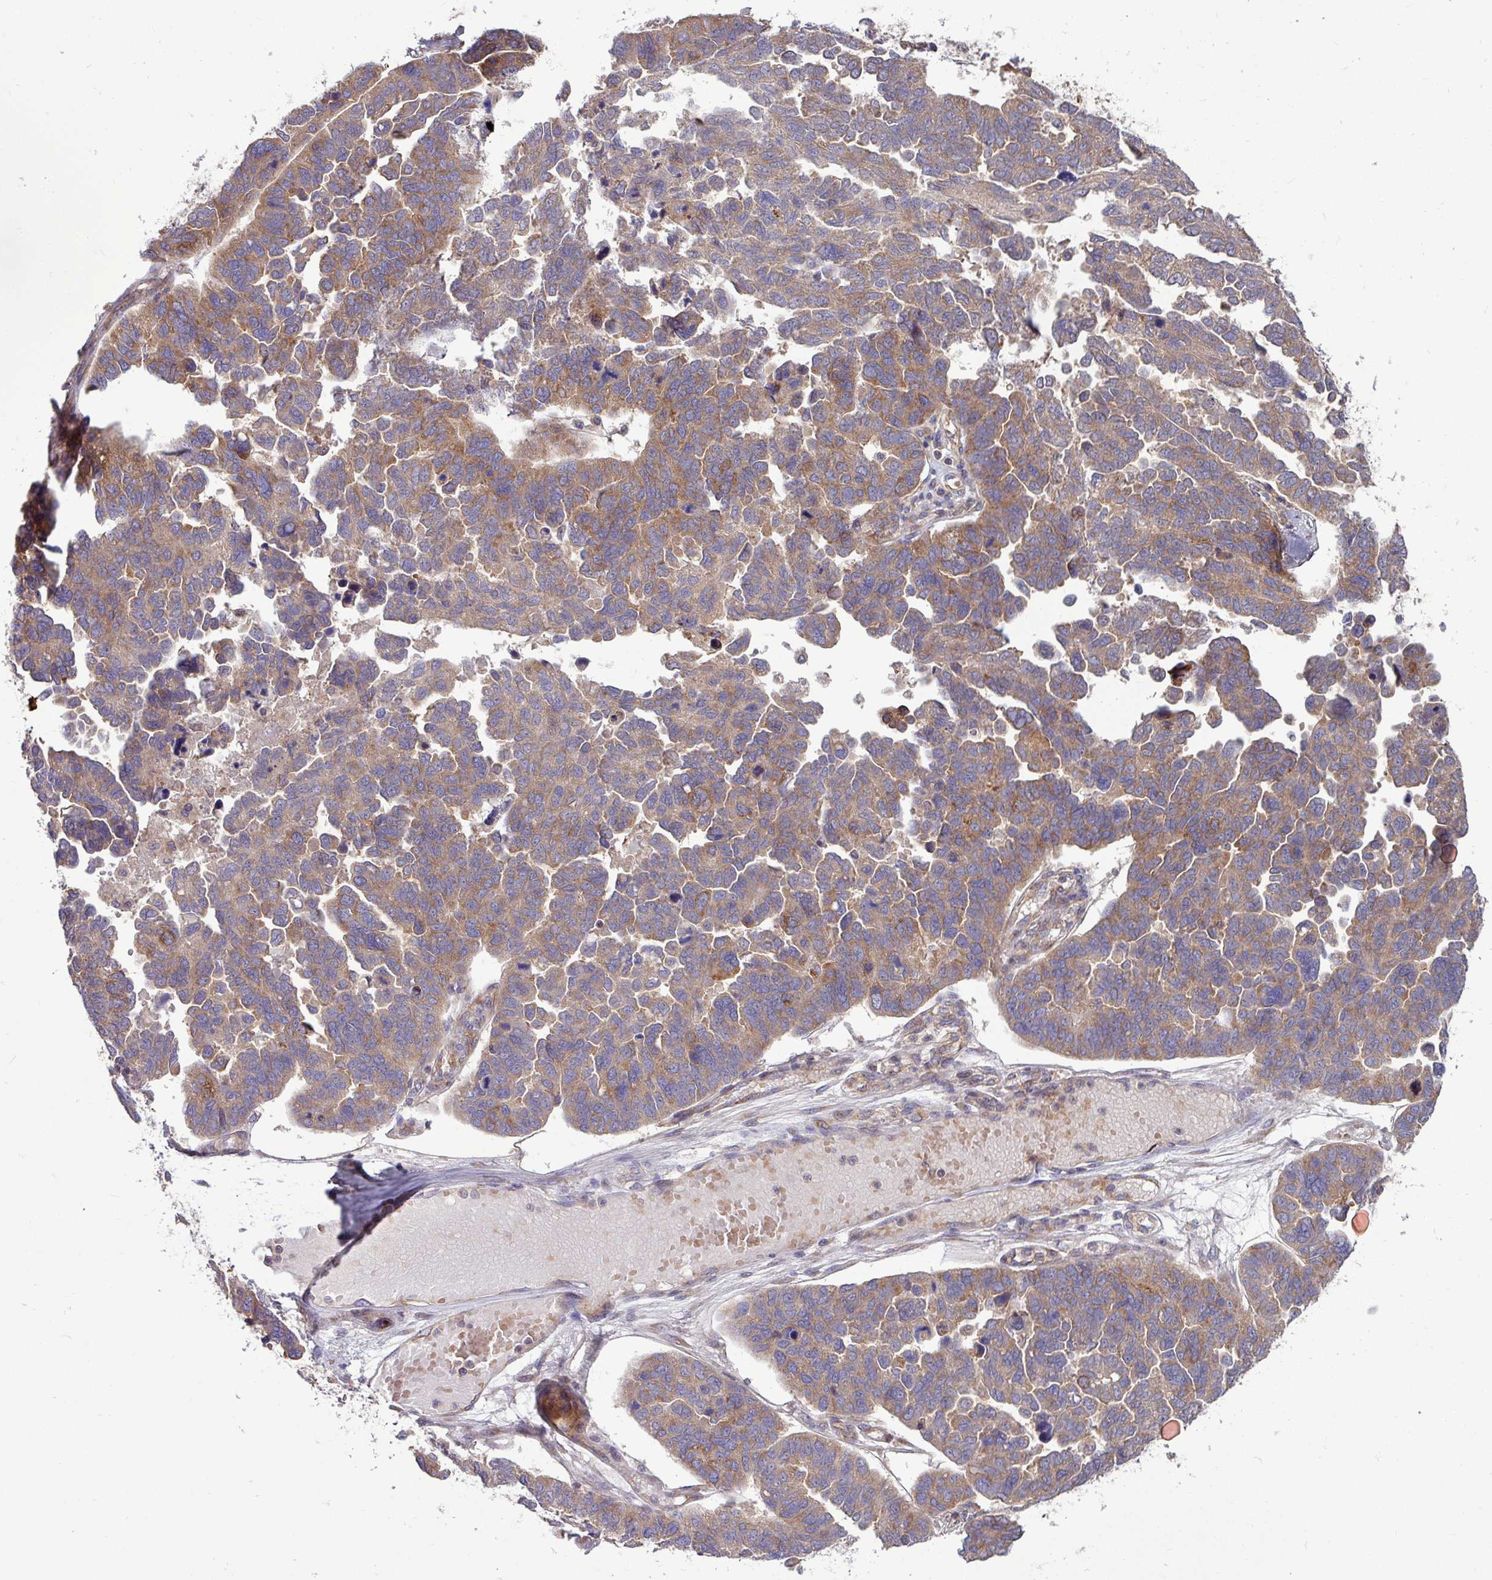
{"staining": {"intensity": "moderate", "quantity": ">75%", "location": "cytoplasmic/membranous"}, "tissue": "ovarian cancer", "cell_type": "Tumor cells", "image_type": "cancer", "snomed": [{"axis": "morphology", "description": "Cystadenocarcinoma, serous, NOS"}, {"axis": "topography", "description": "Ovary"}], "caption": "A brown stain shows moderate cytoplasmic/membranous positivity of a protein in human serous cystadenocarcinoma (ovarian) tumor cells.", "gene": "LSM12", "patient": {"sex": "female", "age": 64}}